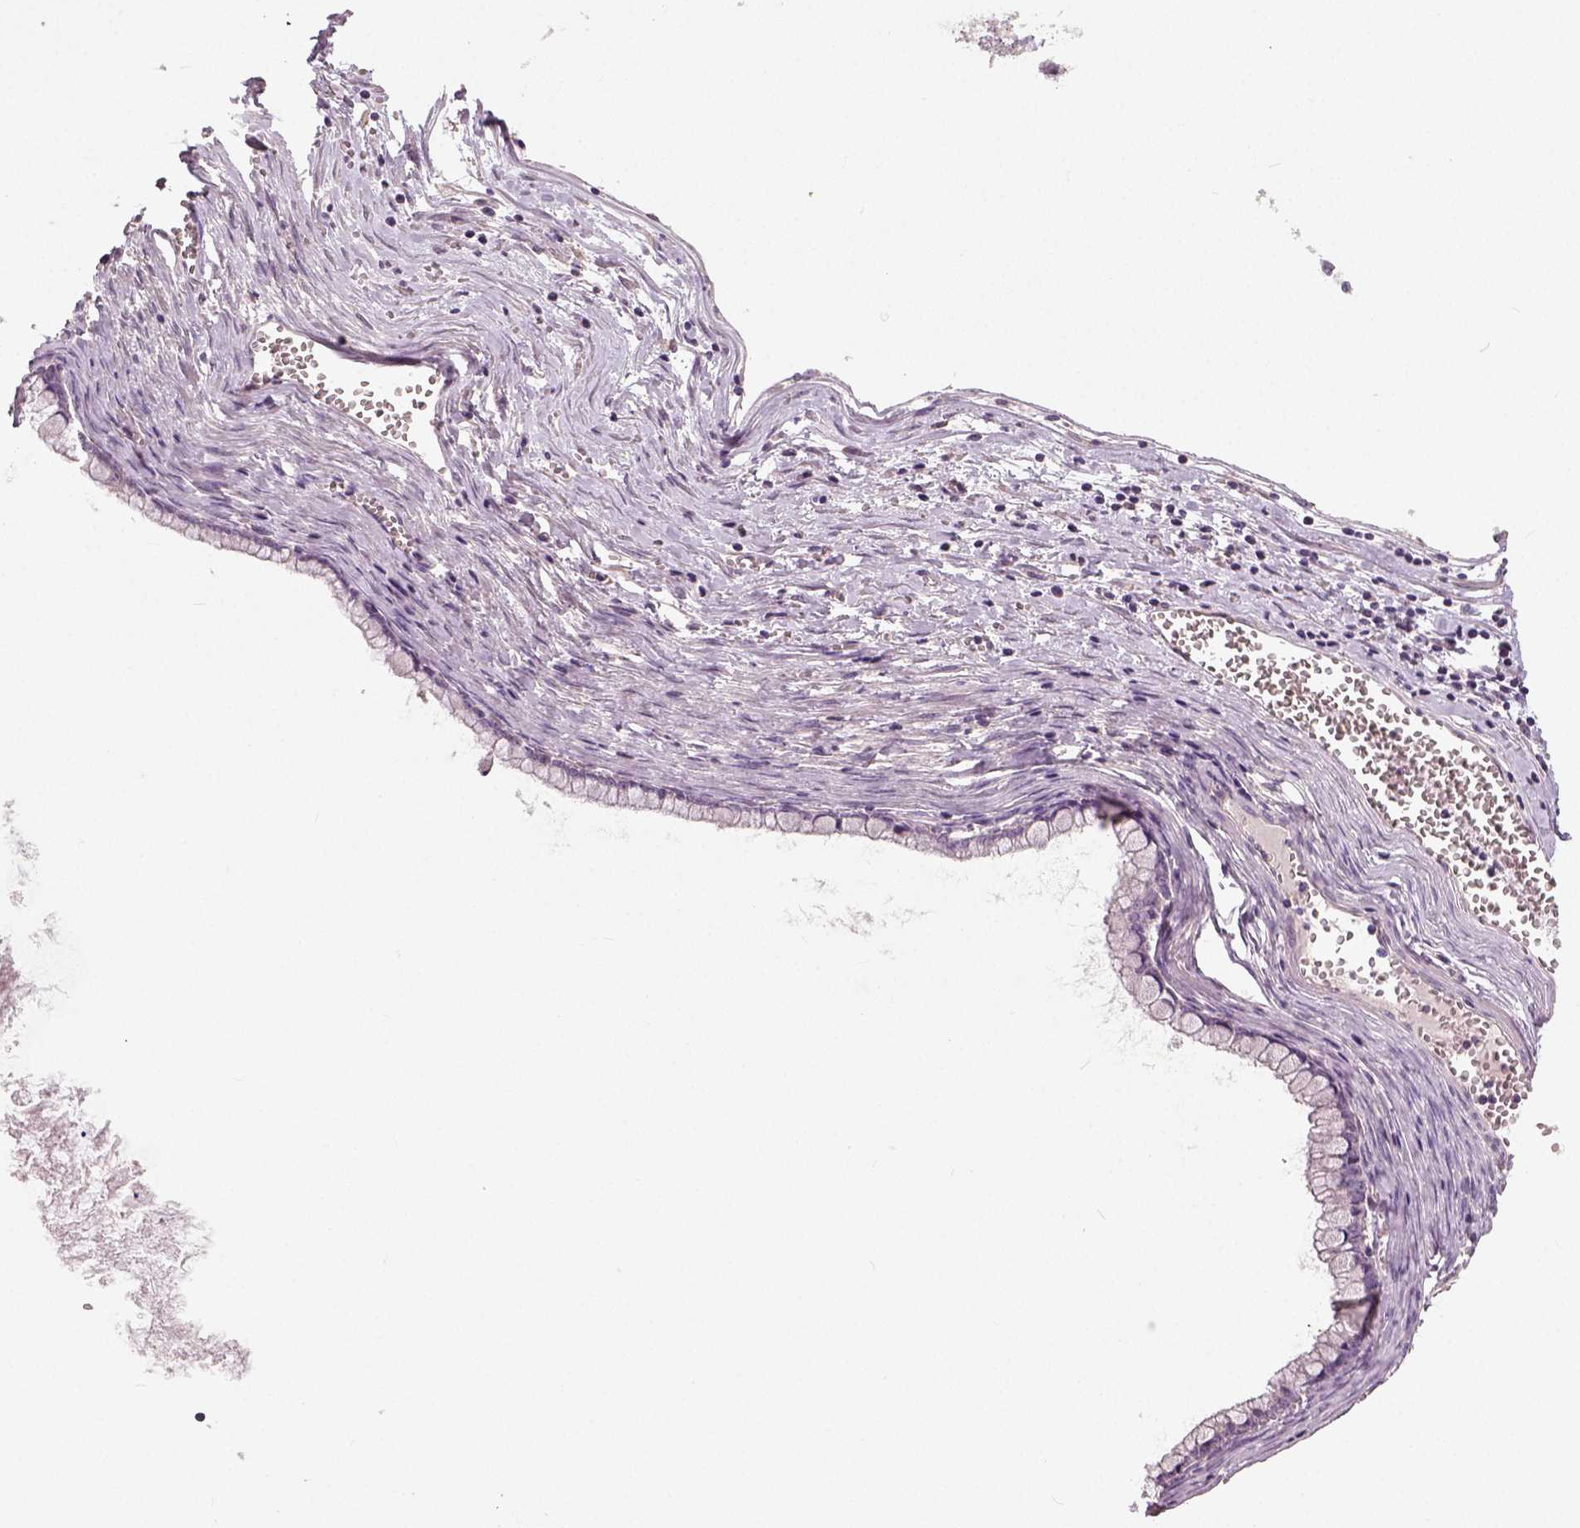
{"staining": {"intensity": "negative", "quantity": "none", "location": "none"}, "tissue": "ovarian cancer", "cell_type": "Tumor cells", "image_type": "cancer", "snomed": [{"axis": "morphology", "description": "Cystadenocarcinoma, mucinous, NOS"}, {"axis": "topography", "description": "Ovary"}], "caption": "Ovarian mucinous cystadenocarcinoma stained for a protein using immunohistochemistry demonstrates no staining tumor cells.", "gene": "NECAB1", "patient": {"sex": "female", "age": 67}}